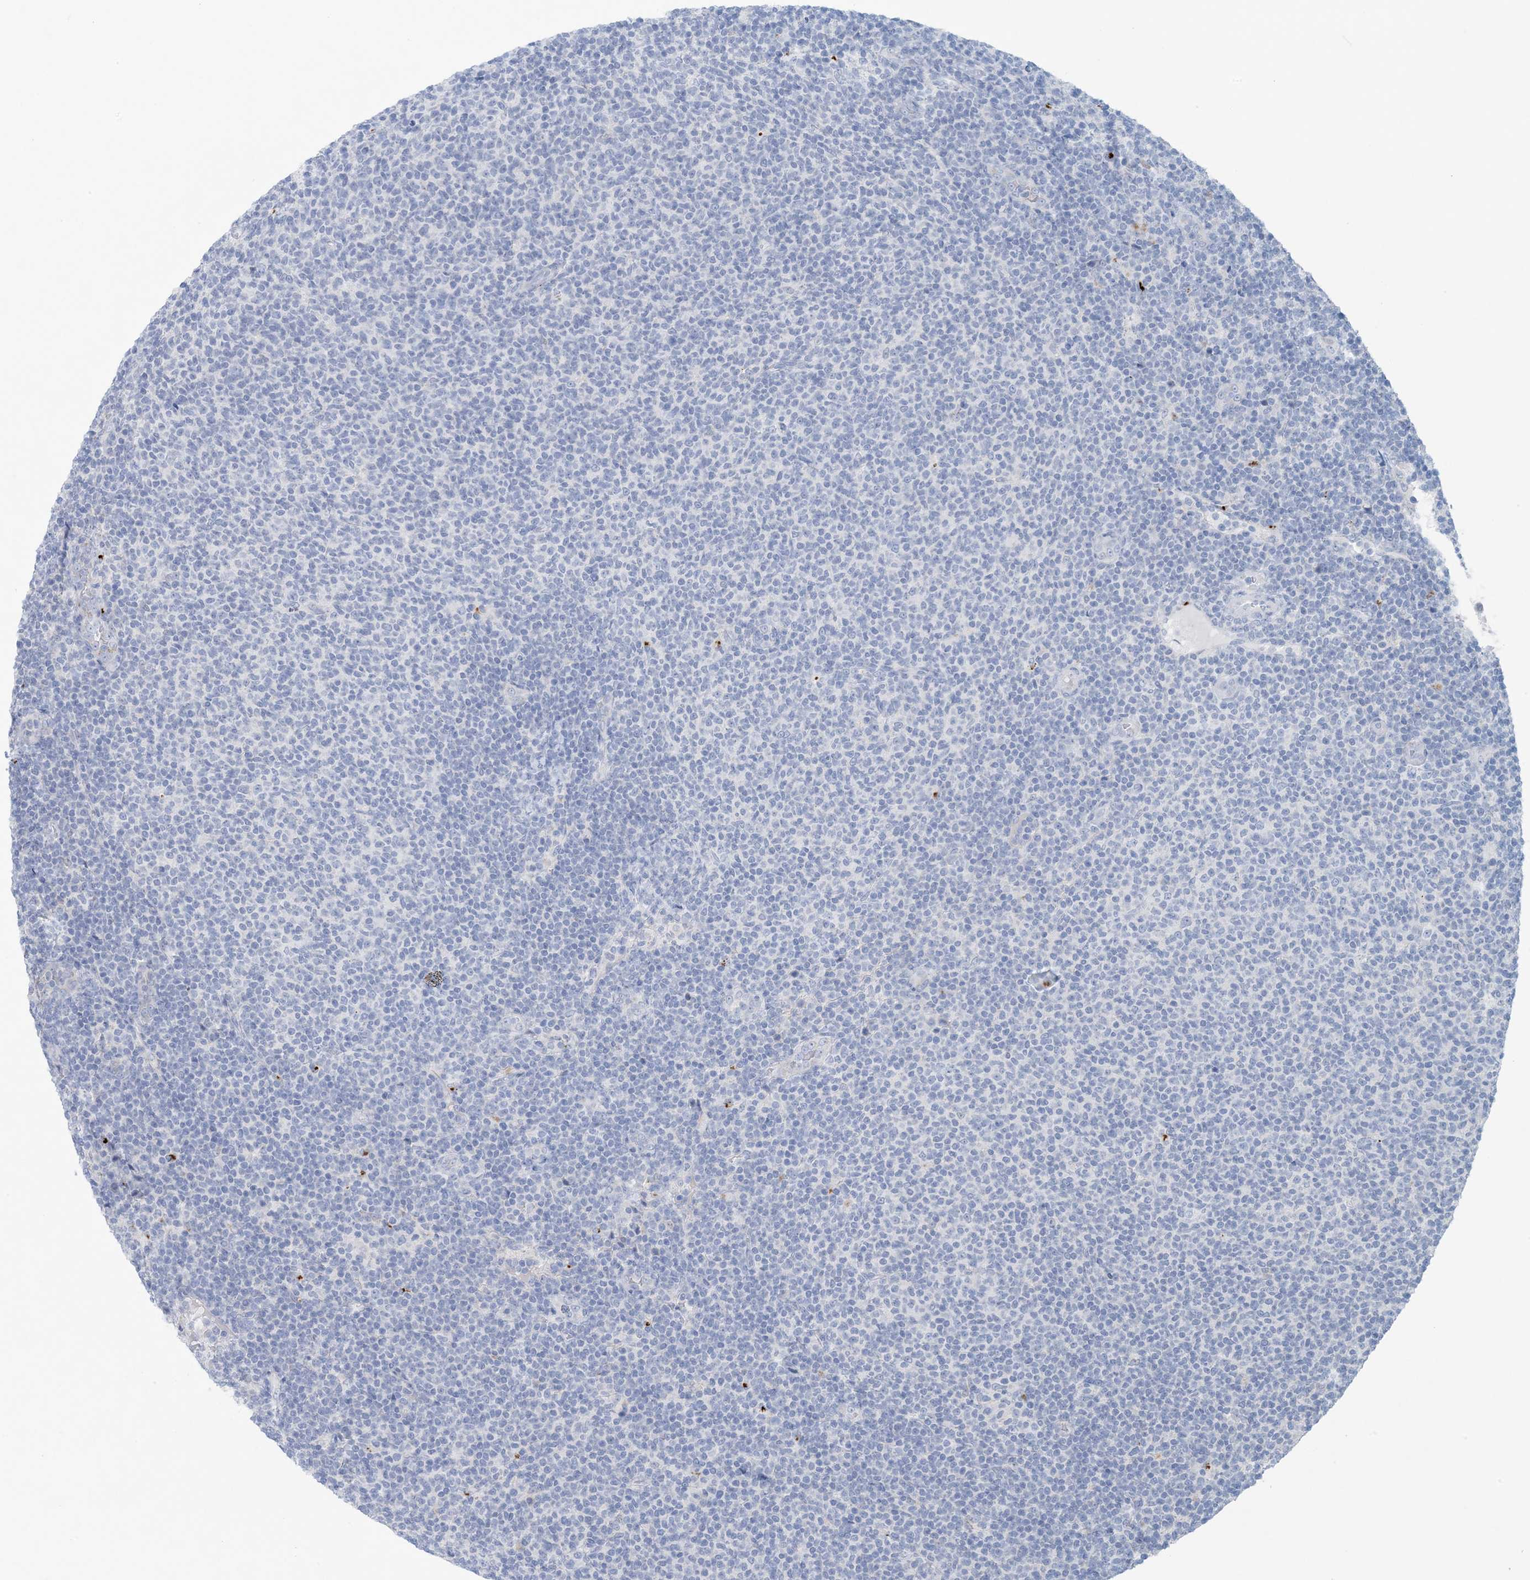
{"staining": {"intensity": "negative", "quantity": "none", "location": "none"}, "tissue": "lymphoma", "cell_type": "Tumor cells", "image_type": "cancer", "snomed": [{"axis": "morphology", "description": "Malignant lymphoma, non-Hodgkin's type, Low grade"}, {"axis": "topography", "description": "Lymph node"}], "caption": "The IHC micrograph has no significant positivity in tumor cells of lymphoma tissue.", "gene": "GABRG1", "patient": {"sex": "male", "age": 66}}